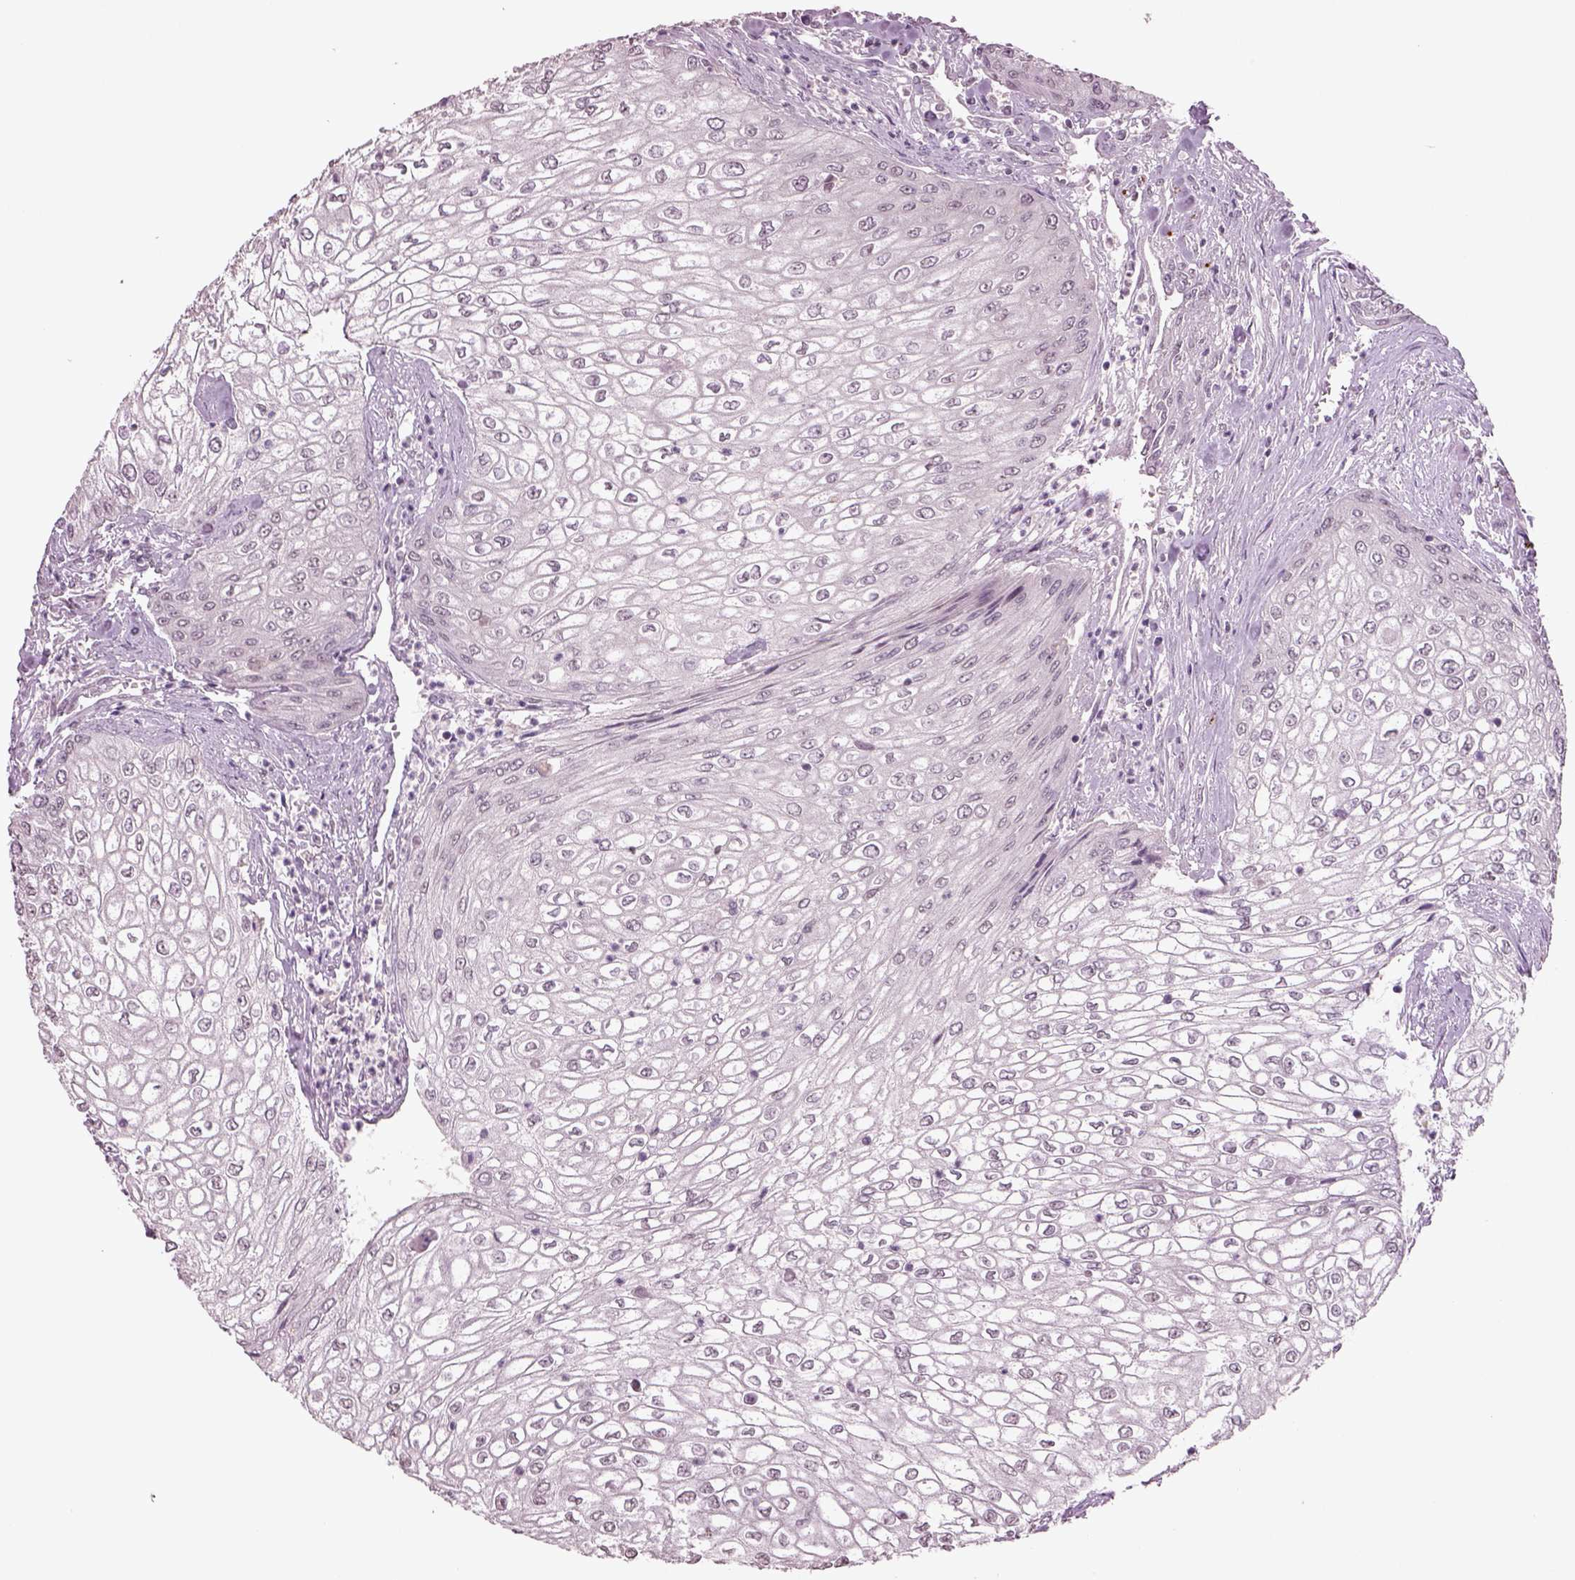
{"staining": {"intensity": "negative", "quantity": "none", "location": "none"}, "tissue": "urothelial cancer", "cell_type": "Tumor cells", "image_type": "cancer", "snomed": [{"axis": "morphology", "description": "Urothelial carcinoma, High grade"}, {"axis": "topography", "description": "Urinary bladder"}], "caption": "High power microscopy micrograph of an immunohistochemistry histopathology image of high-grade urothelial carcinoma, revealing no significant staining in tumor cells.", "gene": "SEPHS1", "patient": {"sex": "male", "age": 62}}